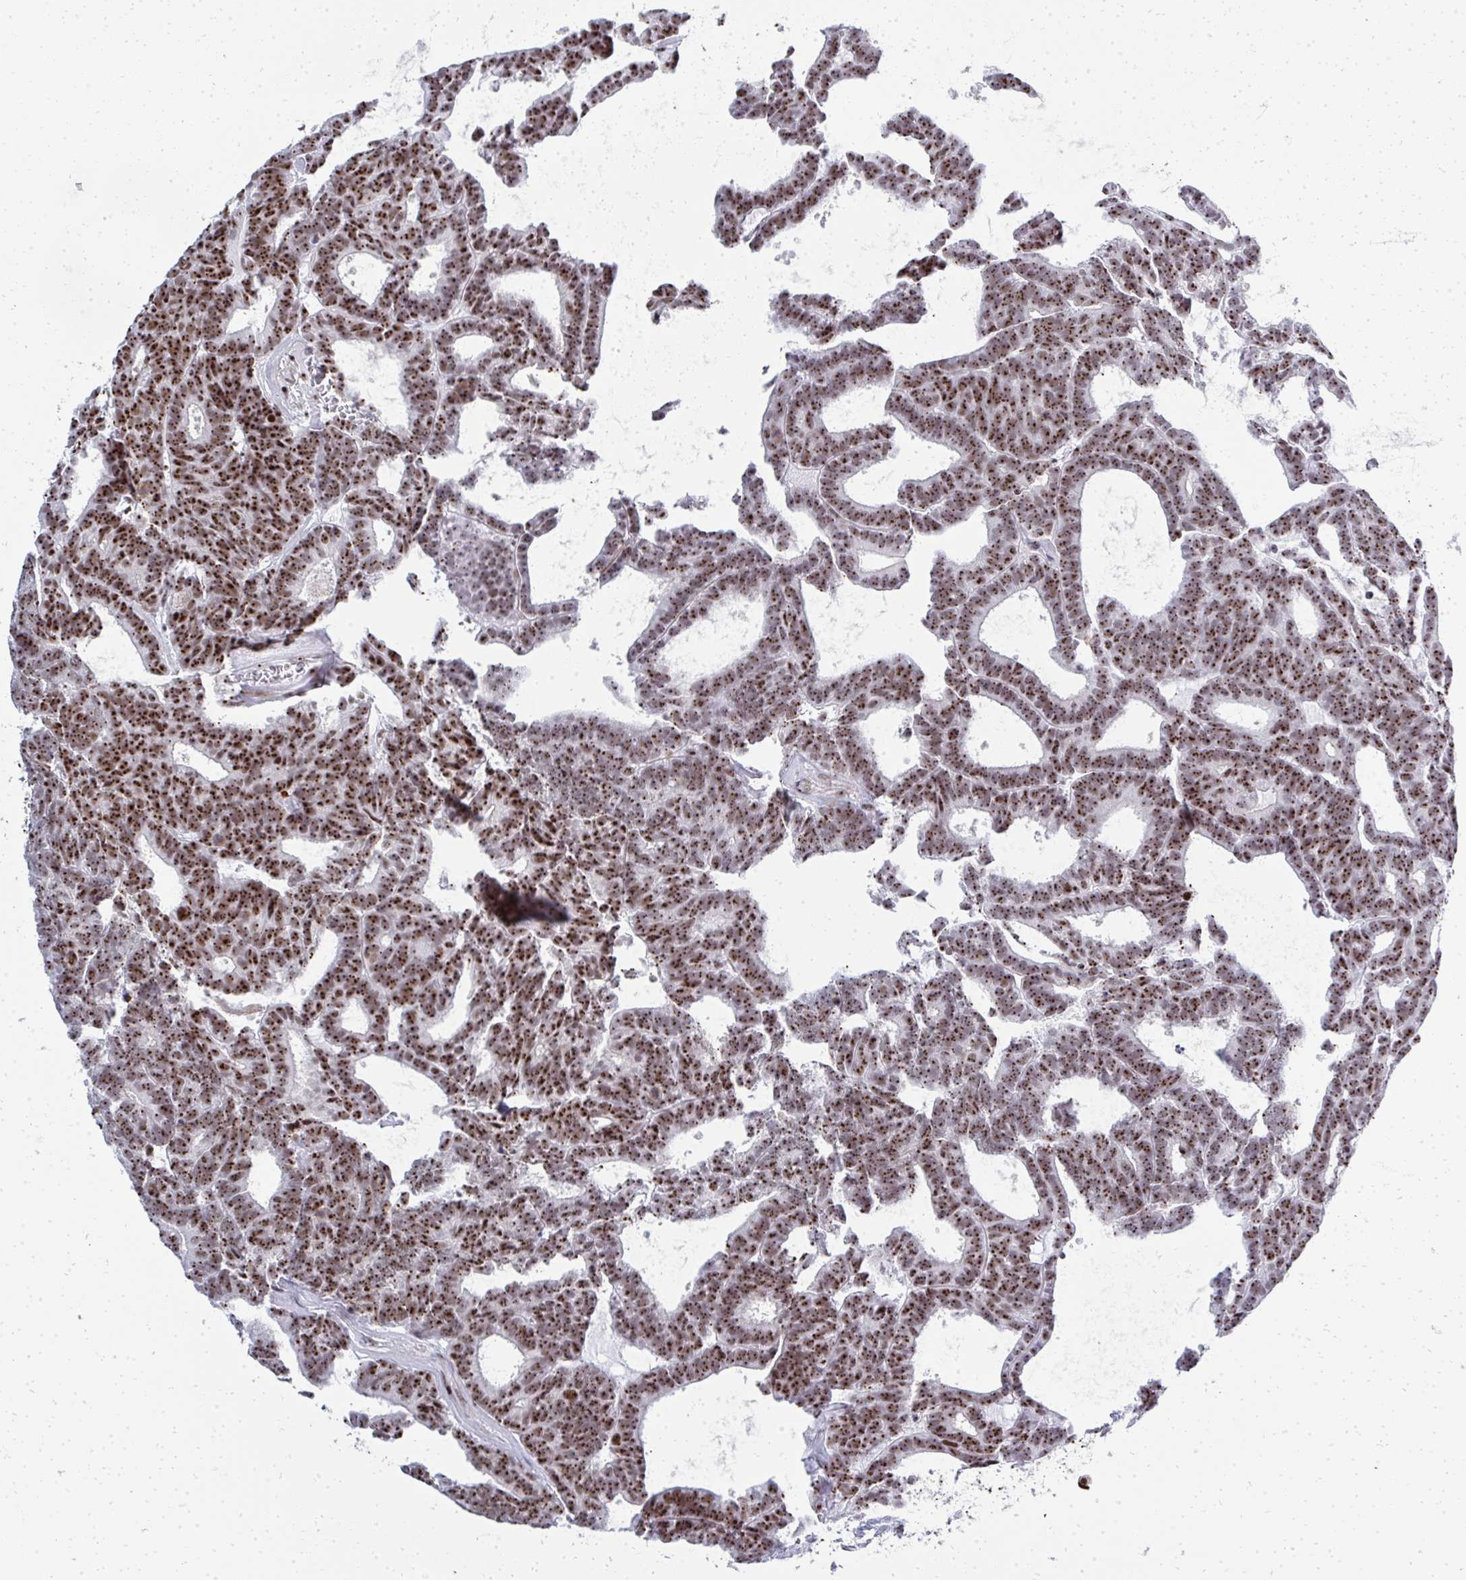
{"staining": {"intensity": "moderate", "quantity": ">75%", "location": "nuclear"}, "tissue": "head and neck cancer", "cell_type": "Tumor cells", "image_type": "cancer", "snomed": [{"axis": "morphology", "description": "Adenocarcinoma, NOS"}, {"axis": "topography", "description": "Head-Neck"}], "caption": "Head and neck cancer was stained to show a protein in brown. There is medium levels of moderate nuclear expression in about >75% of tumor cells. (DAB IHC, brown staining for protein, blue staining for nuclei).", "gene": "SIRT7", "patient": {"sex": "female", "age": 81}}